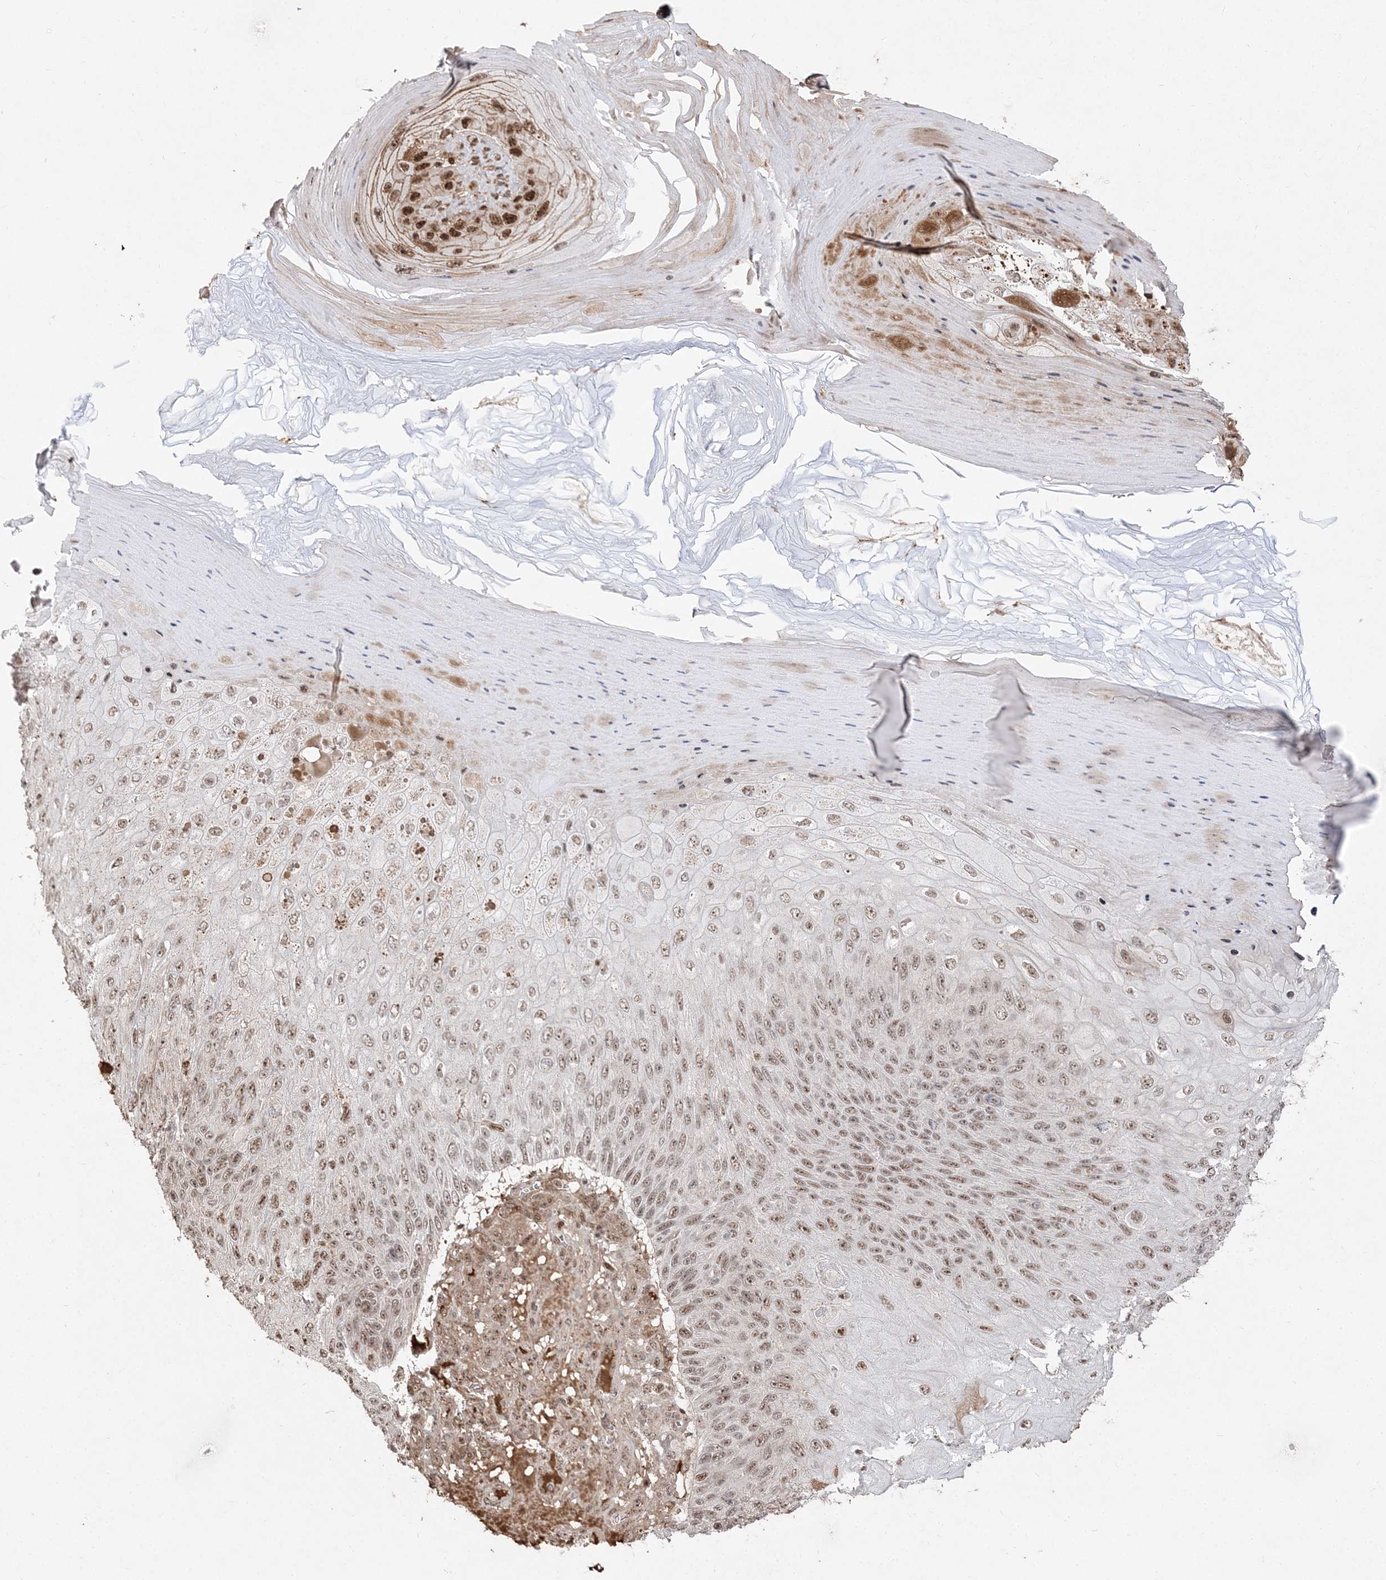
{"staining": {"intensity": "moderate", "quantity": ">75%", "location": "nuclear"}, "tissue": "skin cancer", "cell_type": "Tumor cells", "image_type": "cancer", "snomed": [{"axis": "morphology", "description": "Squamous cell carcinoma, NOS"}, {"axis": "topography", "description": "Skin"}], "caption": "IHC (DAB) staining of skin cancer (squamous cell carcinoma) shows moderate nuclear protein expression in about >75% of tumor cells. (DAB = brown stain, brightfield microscopy at high magnification).", "gene": "RBM17", "patient": {"sex": "female", "age": 88}}